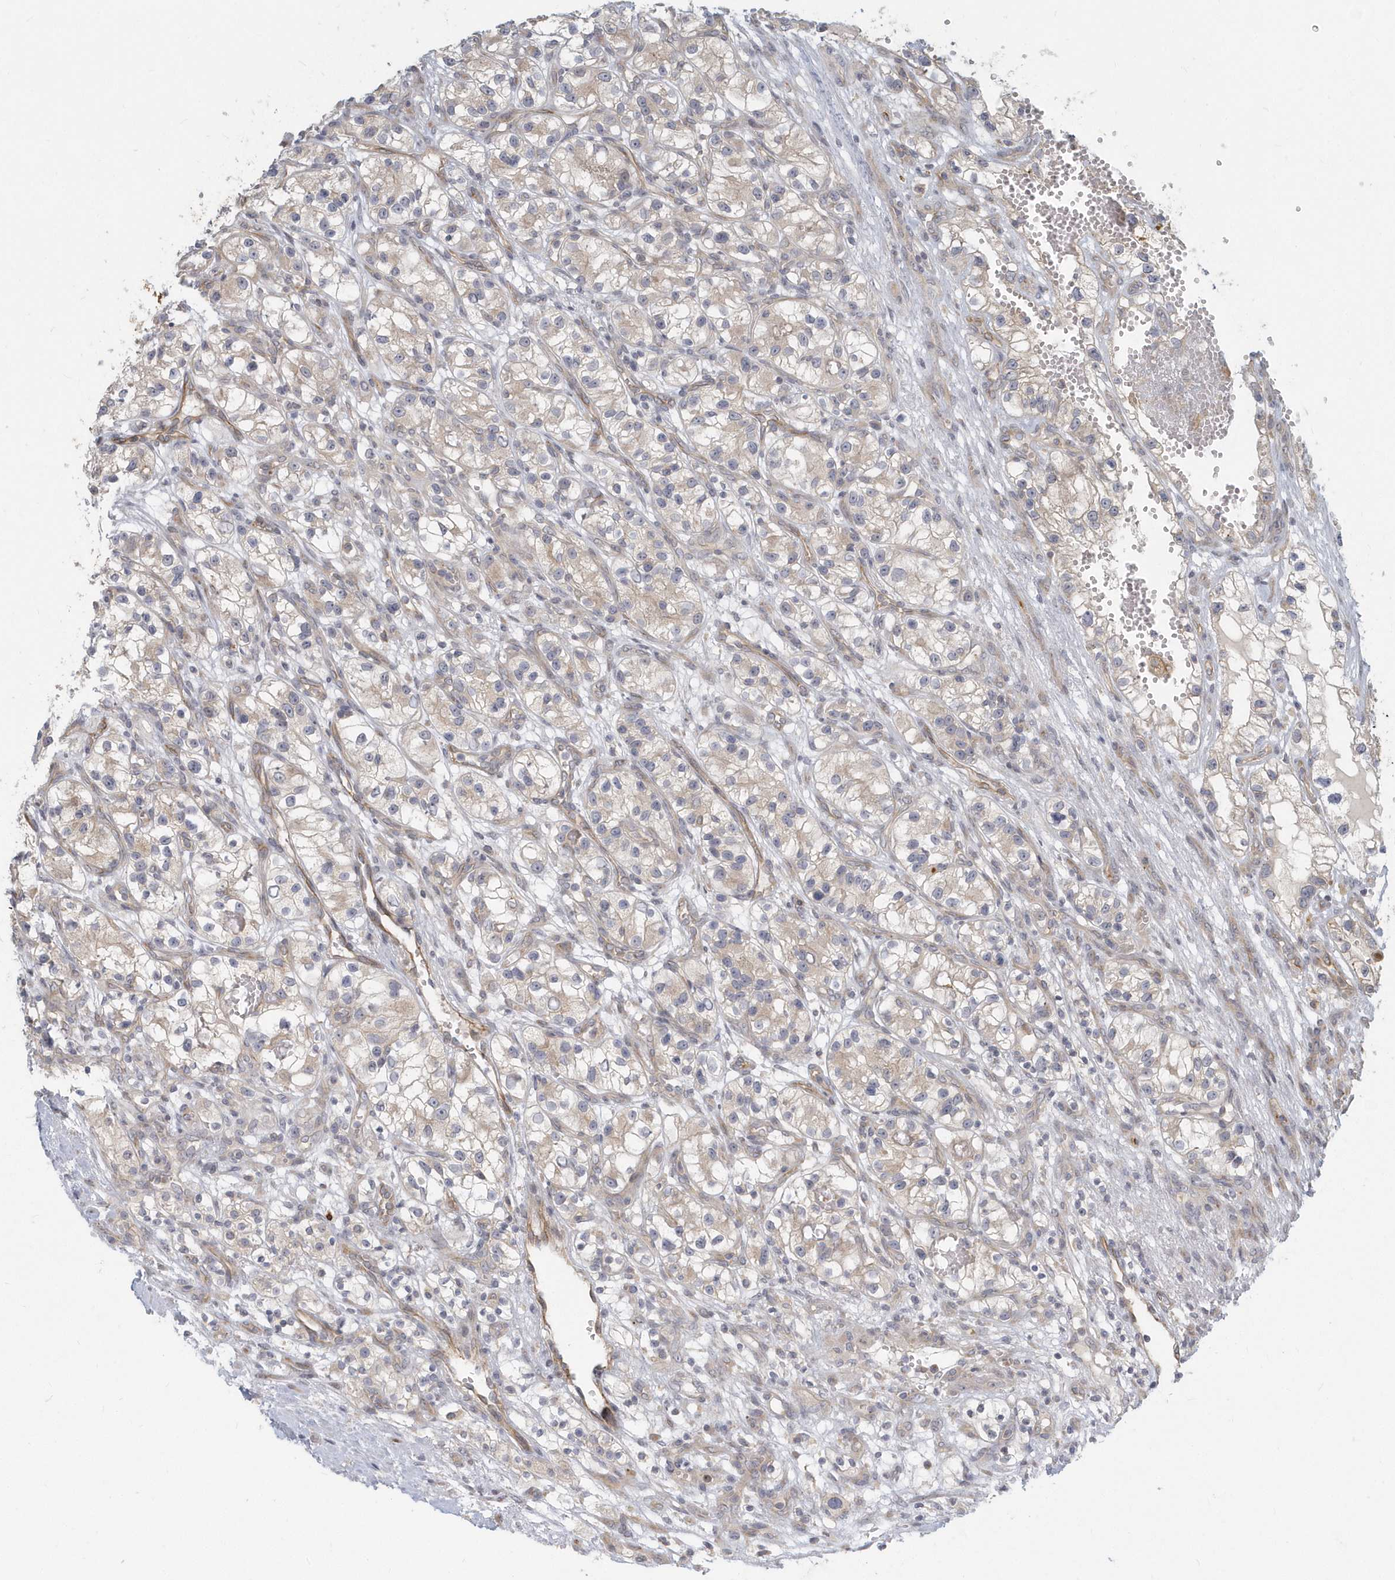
{"staining": {"intensity": "weak", "quantity": "25%-75%", "location": "cytoplasmic/membranous"}, "tissue": "renal cancer", "cell_type": "Tumor cells", "image_type": "cancer", "snomed": [{"axis": "morphology", "description": "Adenocarcinoma, NOS"}, {"axis": "topography", "description": "Kidney"}], "caption": "Adenocarcinoma (renal) was stained to show a protein in brown. There is low levels of weak cytoplasmic/membranous positivity in about 25%-75% of tumor cells.", "gene": "NAPB", "patient": {"sex": "female", "age": 57}}